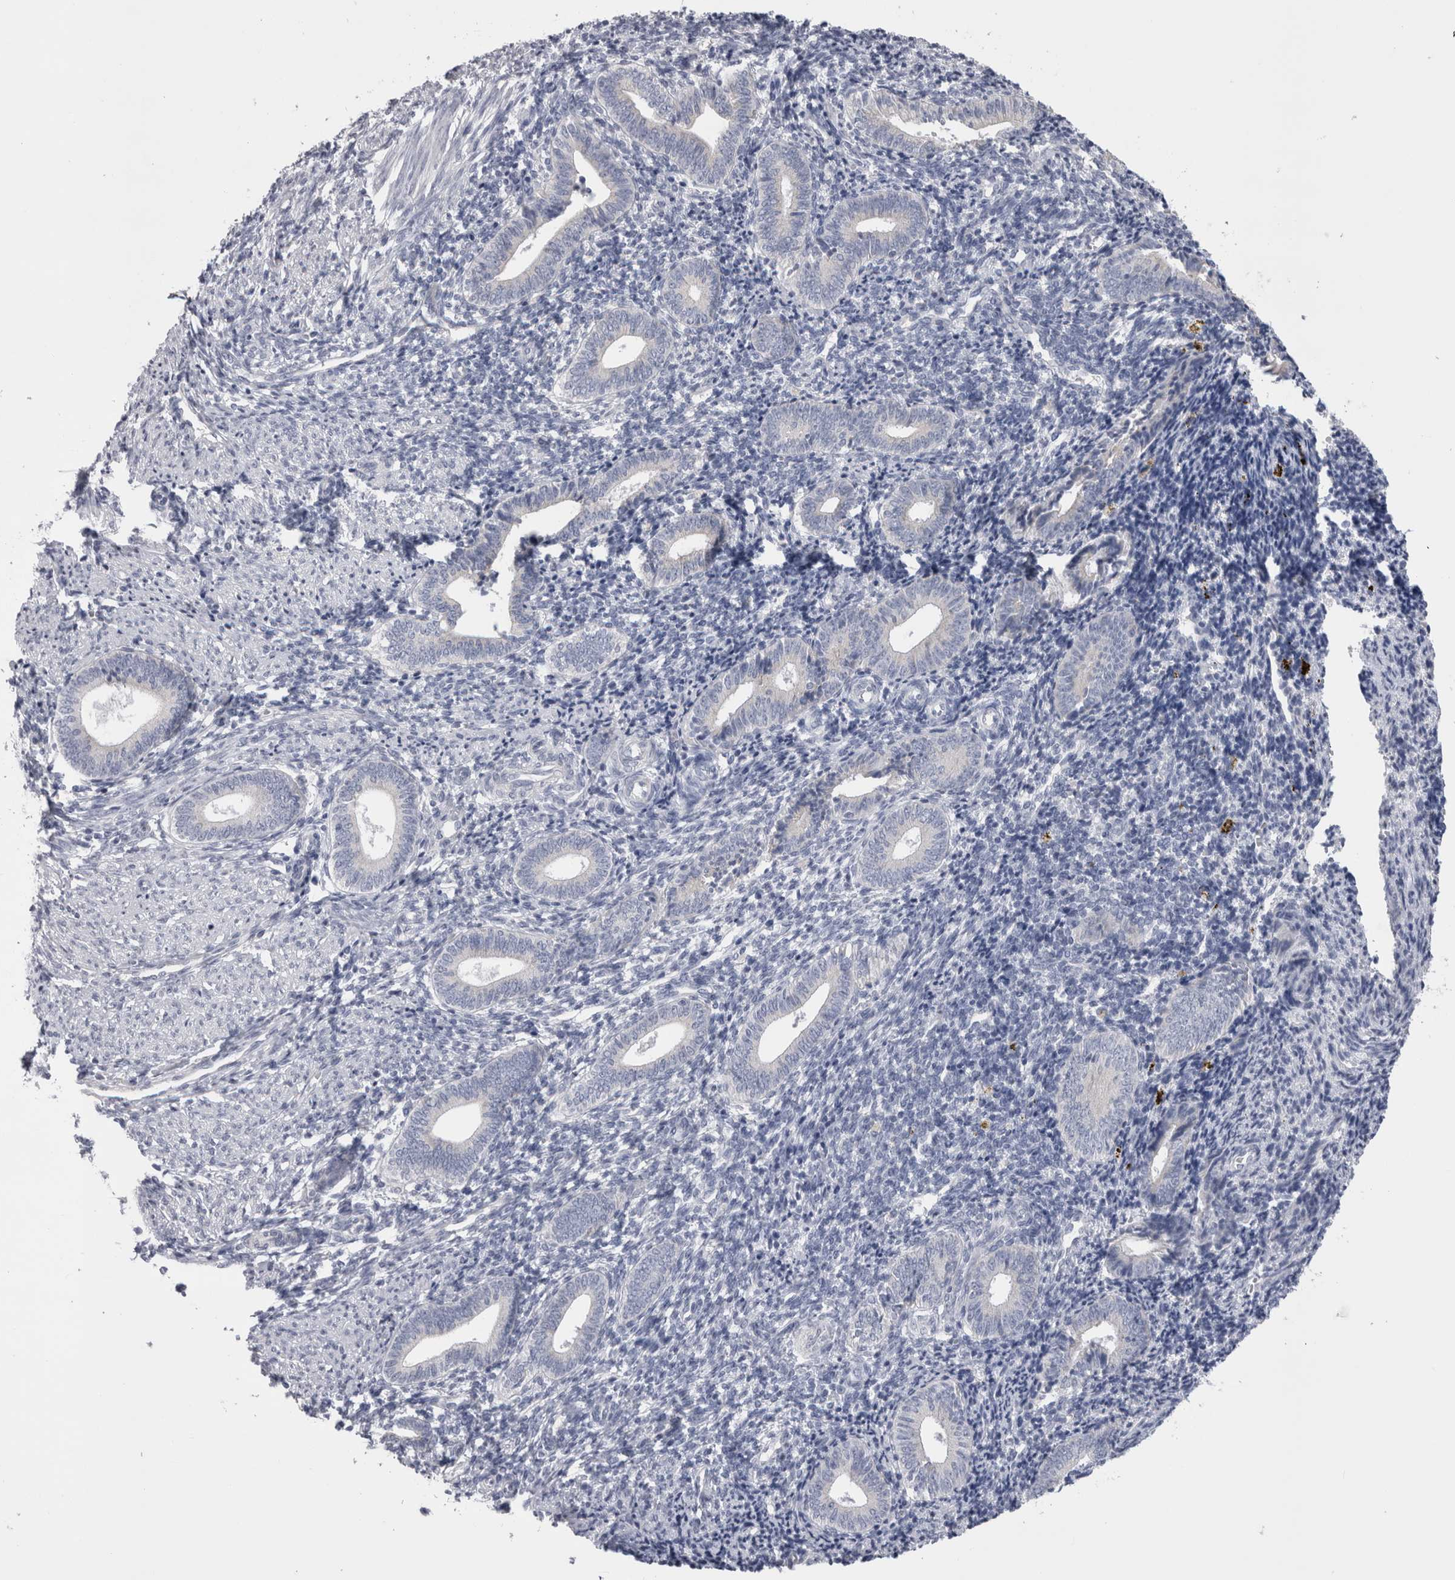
{"staining": {"intensity": "negative", "quantity": "none", "location": "none"}, "tissue": "endometrium", "cell_type": "Cells in endometrial stroma", "image_type": "normal", "snomed": [{"axis": "morphology", "description": "Normal tissue, NOS"}, {"axis": "topography", "description": "Uterus"}, {"axis": "topography", "description": "Endometrium"}], "caption": "A high-resolution micrograph shows IHC staining of normal endometrium, which demonstrates no significant expression in cells in endometrial stroma. (DAB immunohistochemistry, high magnification).", "gene": "DHRS4", "patient": {"sex": "female", "age": 33}}